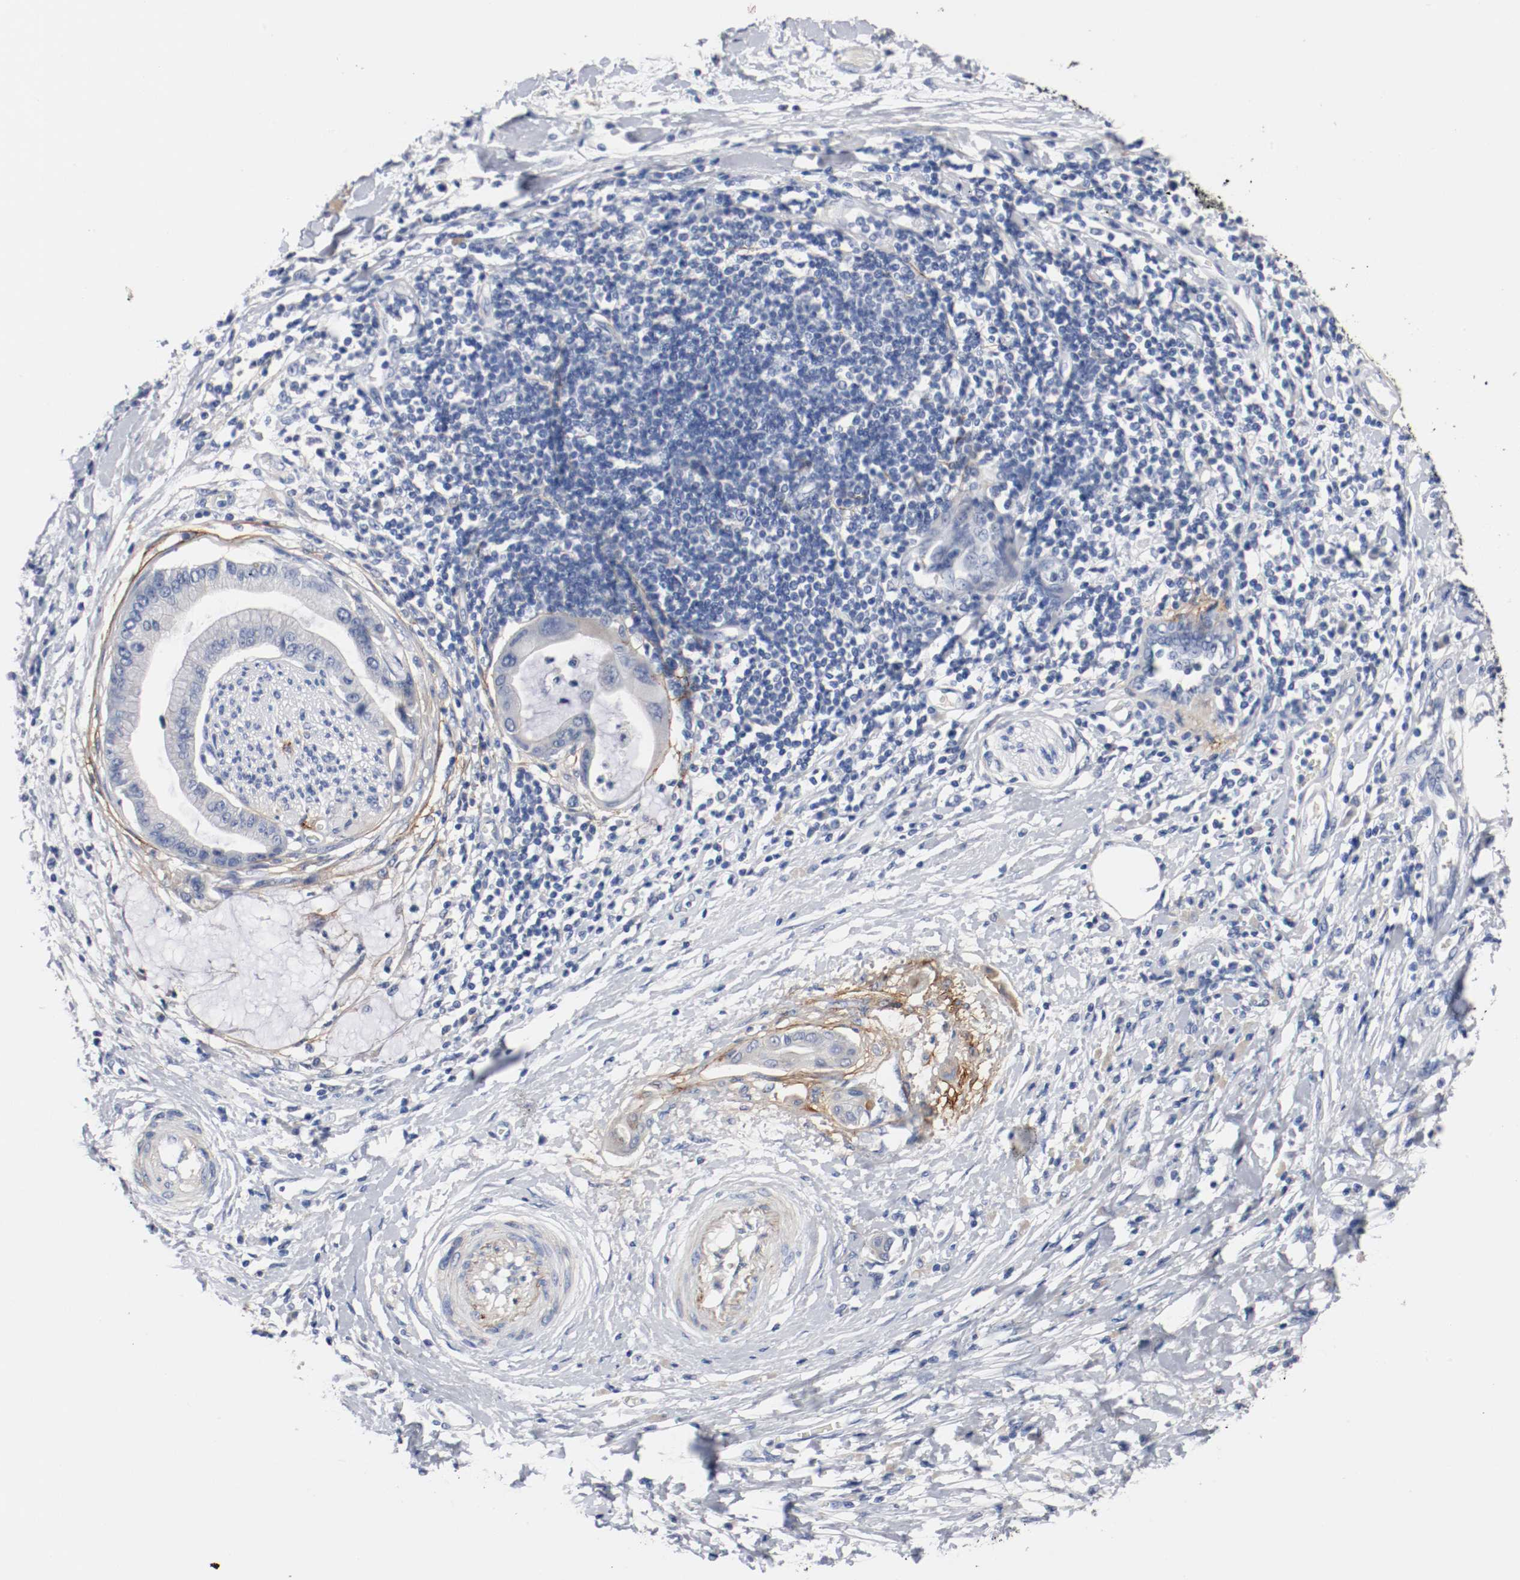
{"staining": {"intensity": "moderate", "quantity": "25%-75%", "location": "cytoplasmic/membranous"}, "tissue": "pancreatic cancer", "cell_type": "Tumor cells", "image_type": "cancer", "snomed": [{"axis": "morphology", "description": "Adenocarcinoma, NOS"}, {"axis": "morphology", "description": "Adenocarcinoma, metastatic, NOS"}, {"axis": "topography", "description": "Lymph node"}, {"axis": "topography", "description": "Pancreas"}, {"axis": "topography", "description": "Duodenum"}], "caption": "Approximately 25%-75% of tumor cells in pancreatic cancer (adenocarcinoma) display moderate cytoplasmic/membranous protein expression as visualized by brown immunohistochemical staining.", "gene": "TNC", "patient": {"sex": "female", "age": 64}}